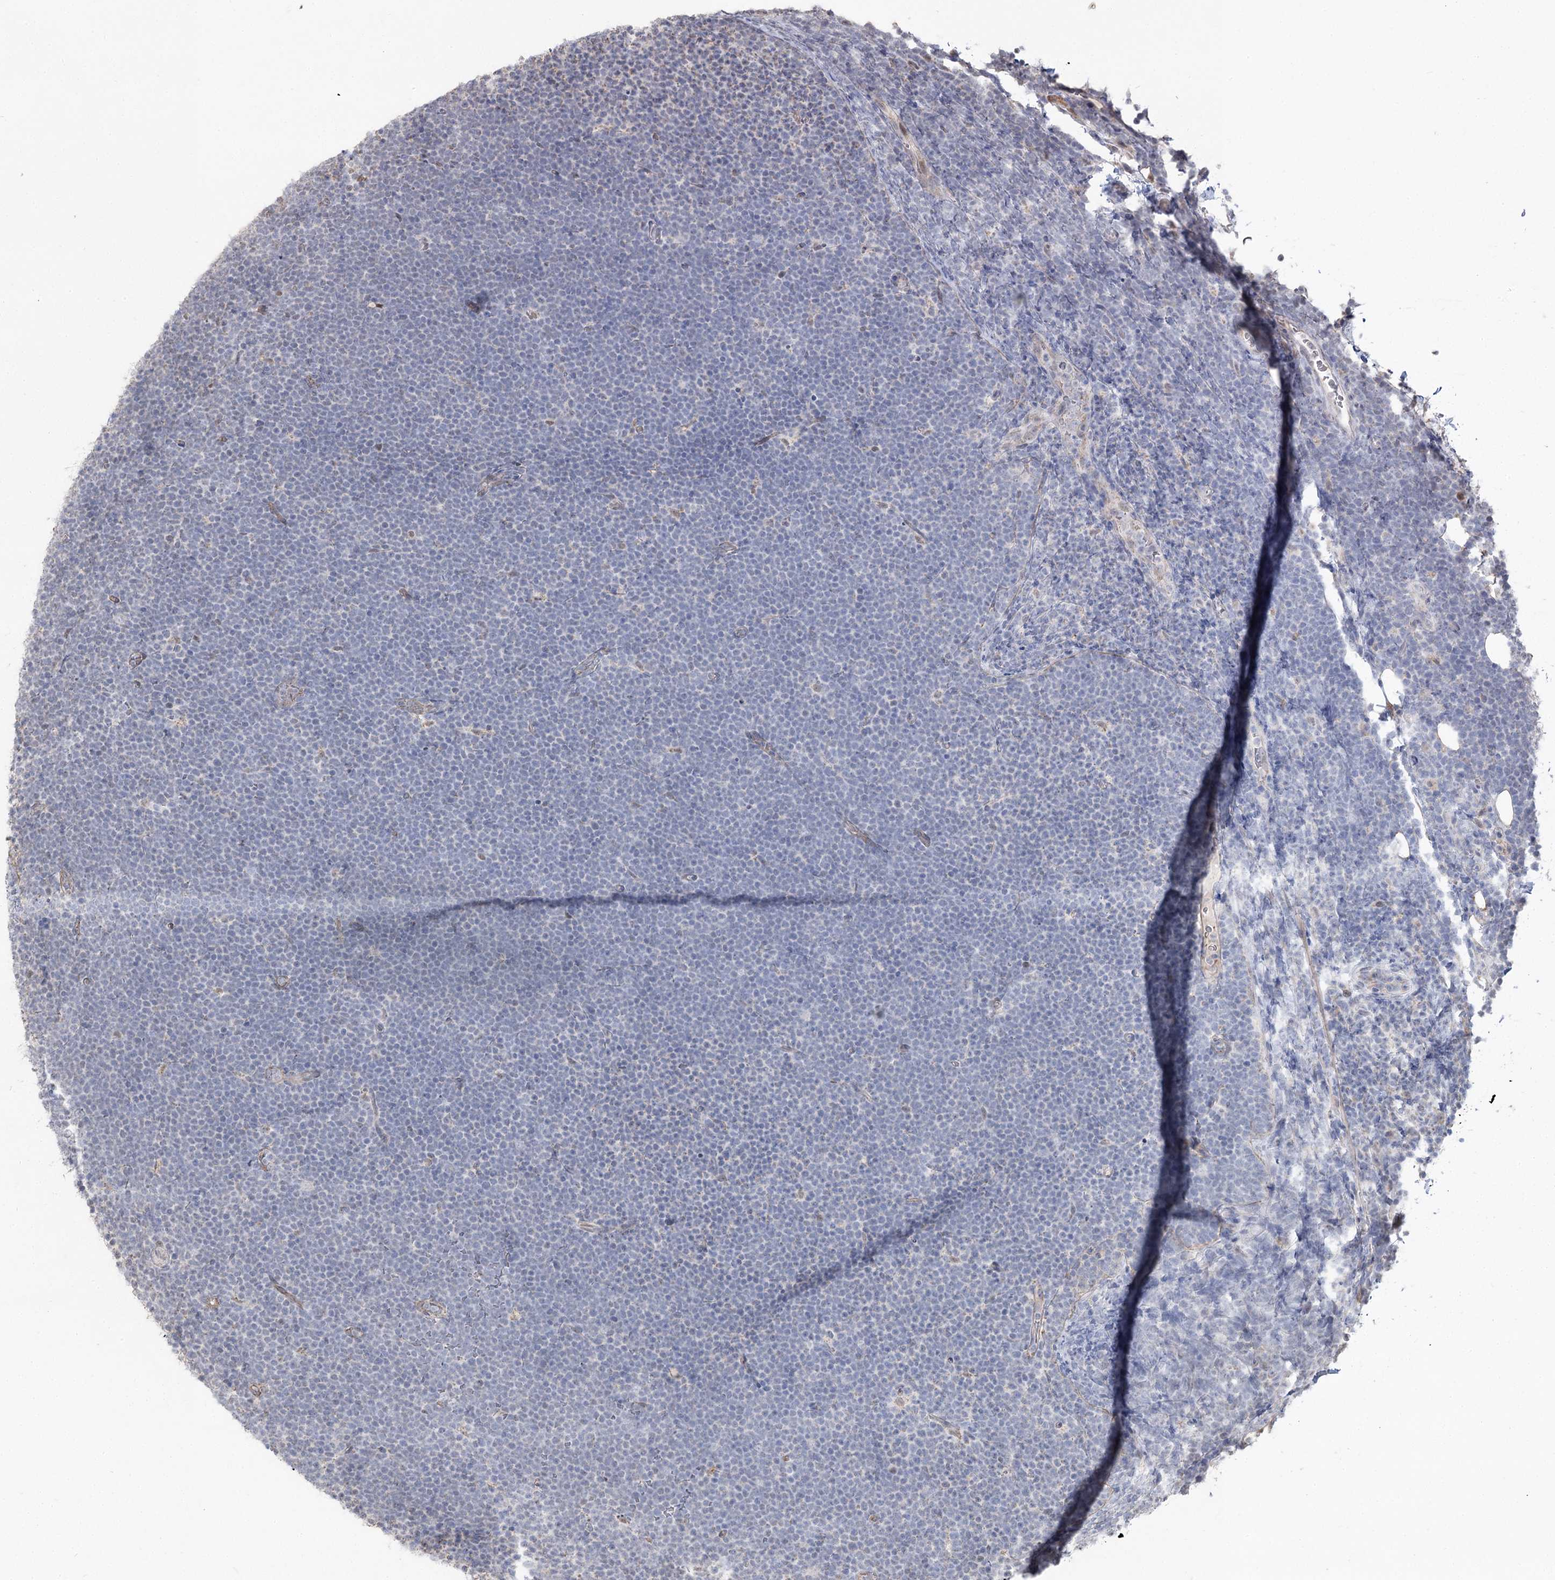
{"staining": {"intensity": "negative", "quantity": "none", "location": "none"}, "tissue": "lymphoma", "cell_type": "Tumor cells", "image_type": "cancer", "snomed": [{"axis": "morphology", "description": "Malignant lymphoma, non-Hodgkin's type, High grade"}, {"axis": "topography", "description": "Lymph node"}], "caption": "Human lymphoma stained for a protein using immunohistochemistry displays no positivity in tumor cells.", "gene": "RUFY4", "patient": {"sex": "male", "age": 13}}